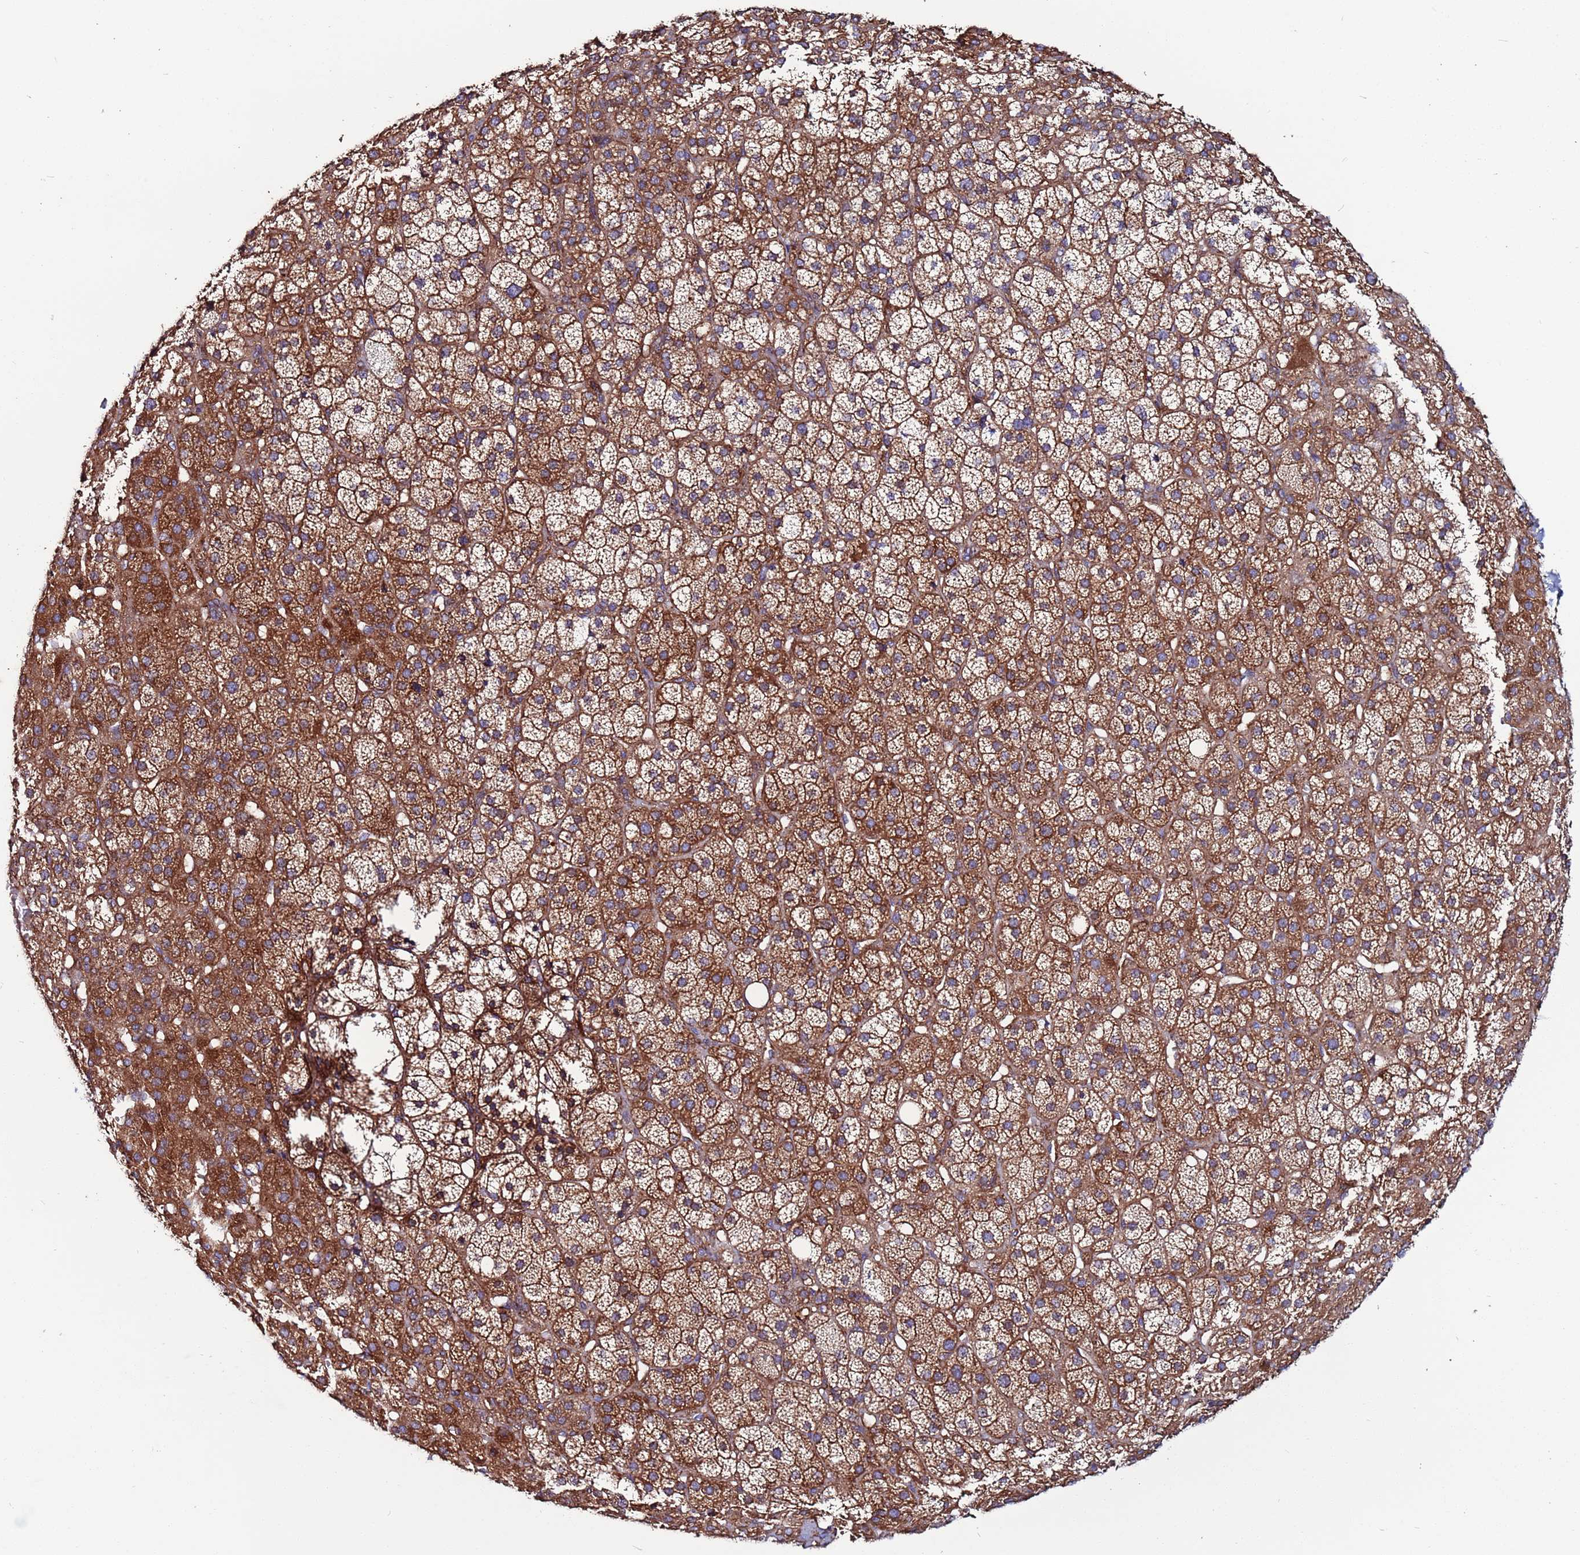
{"staining": {"intensity": "strong", "quantity": ">75%", "location": "cytoplasmic/membranous"}, "tissue": "adrenal gland", "cell_type": "Glandular cells", "image_type": "normal", "snomed": [{"axis": "morphology", "description": "Normal tissue, NOS"}, {"axis": "topography", "description": "Adrenal gland"}], "caption": "The immunohistochemical stain shows strong cytoplasmic/membranous expression in glandular cells of unremarkable adrenal gland.", "gene": "ZBTB39", "patient": {"sex": "female", "age": 57}}